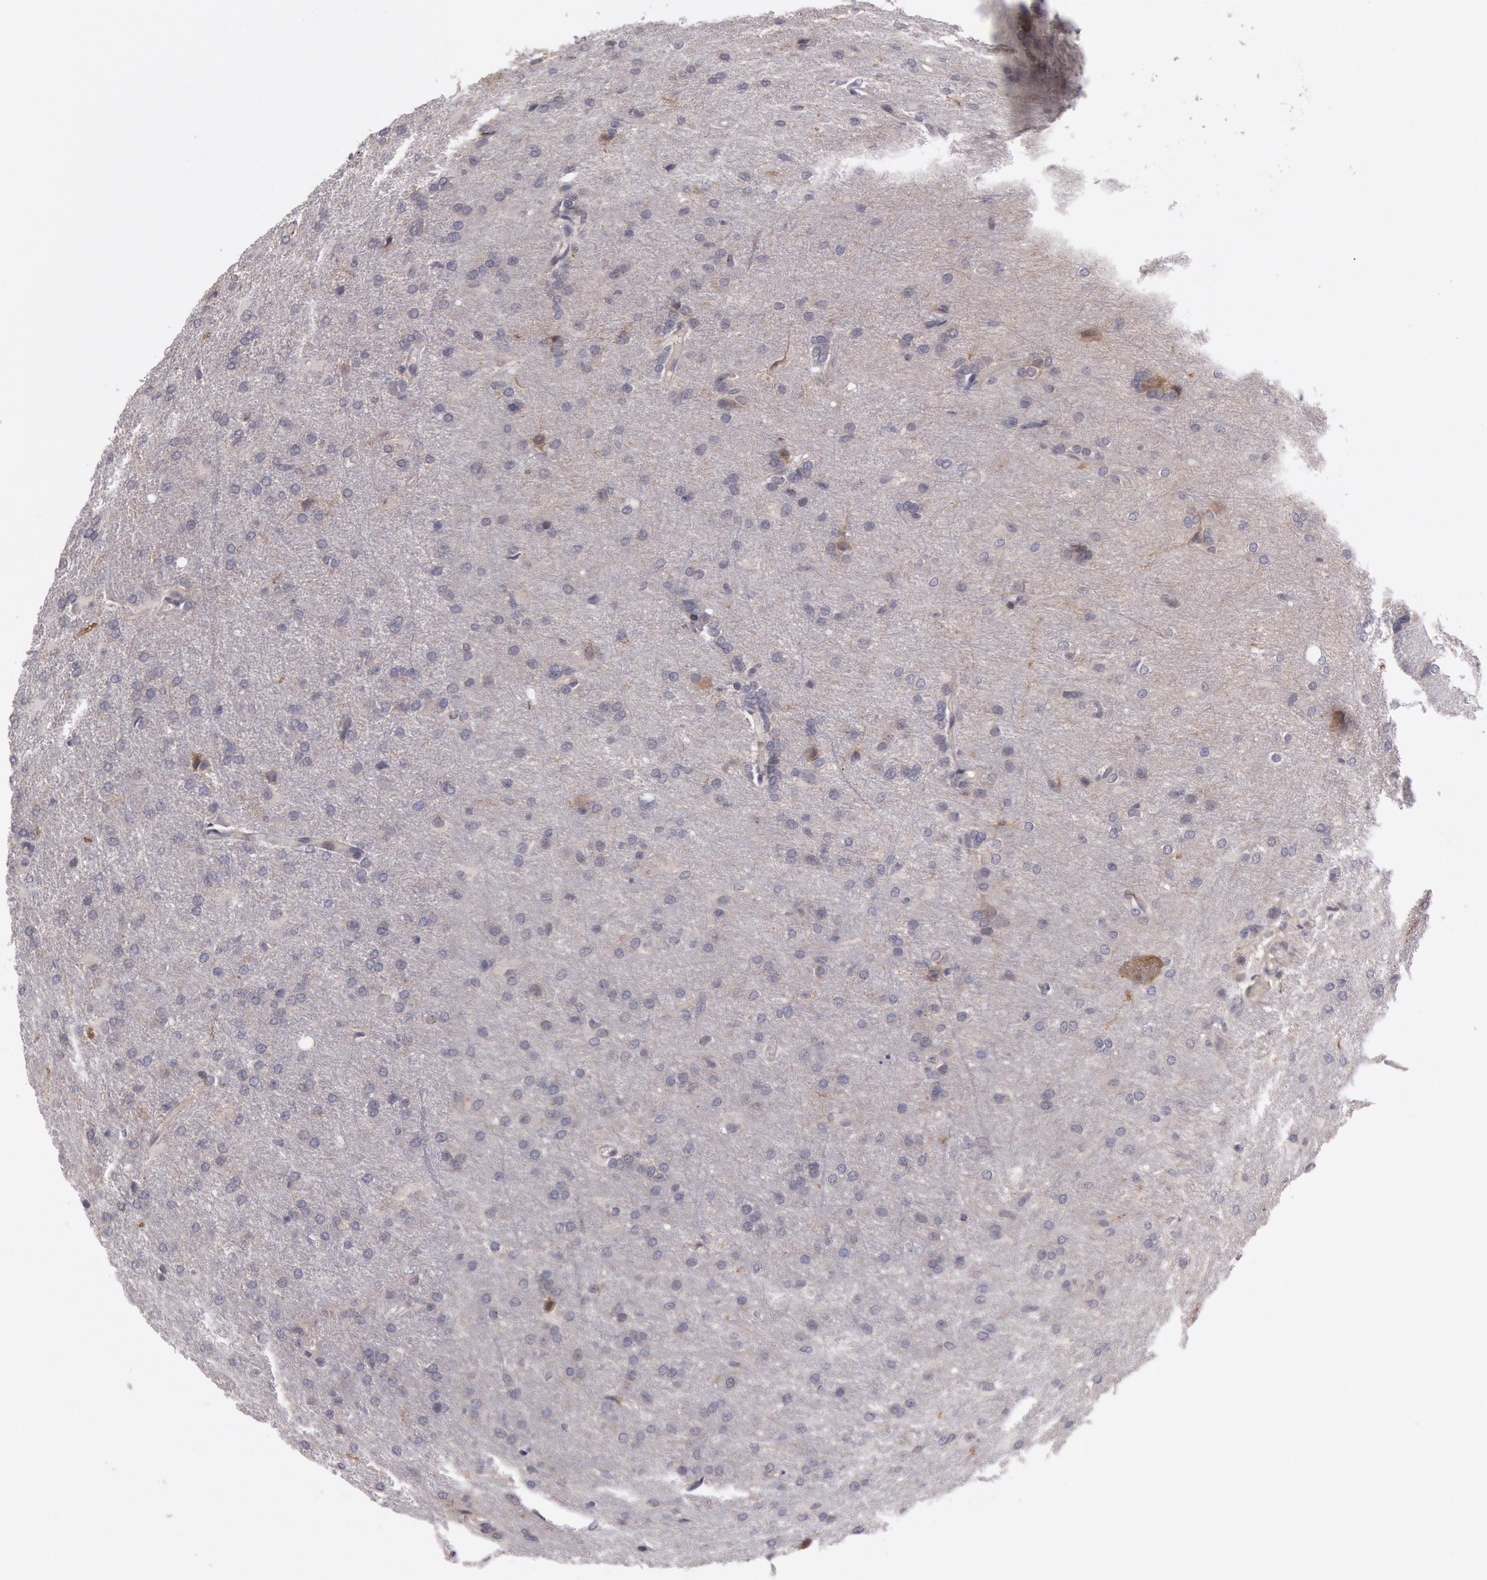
{"staining": {"intensity": "moderate", "quantity": "<25%", "location": "cytoplasmic/membranous"}, "tissue": "glioma", "cell_type": "Tumor cells", "image_type": "cancer", "snomed": [{"axis": "morphology", "description": "Glioma, malignant, High grade"}, {"axis": "topography", "description": "Brain"}], "caption": "A photomicrograph of human glioma stained for a protein shows moderate cytoplasmic/membranous brown staining in tumor cells.", "gene": "TRIB2", "patient": {"sex": "male", "age": 68}}